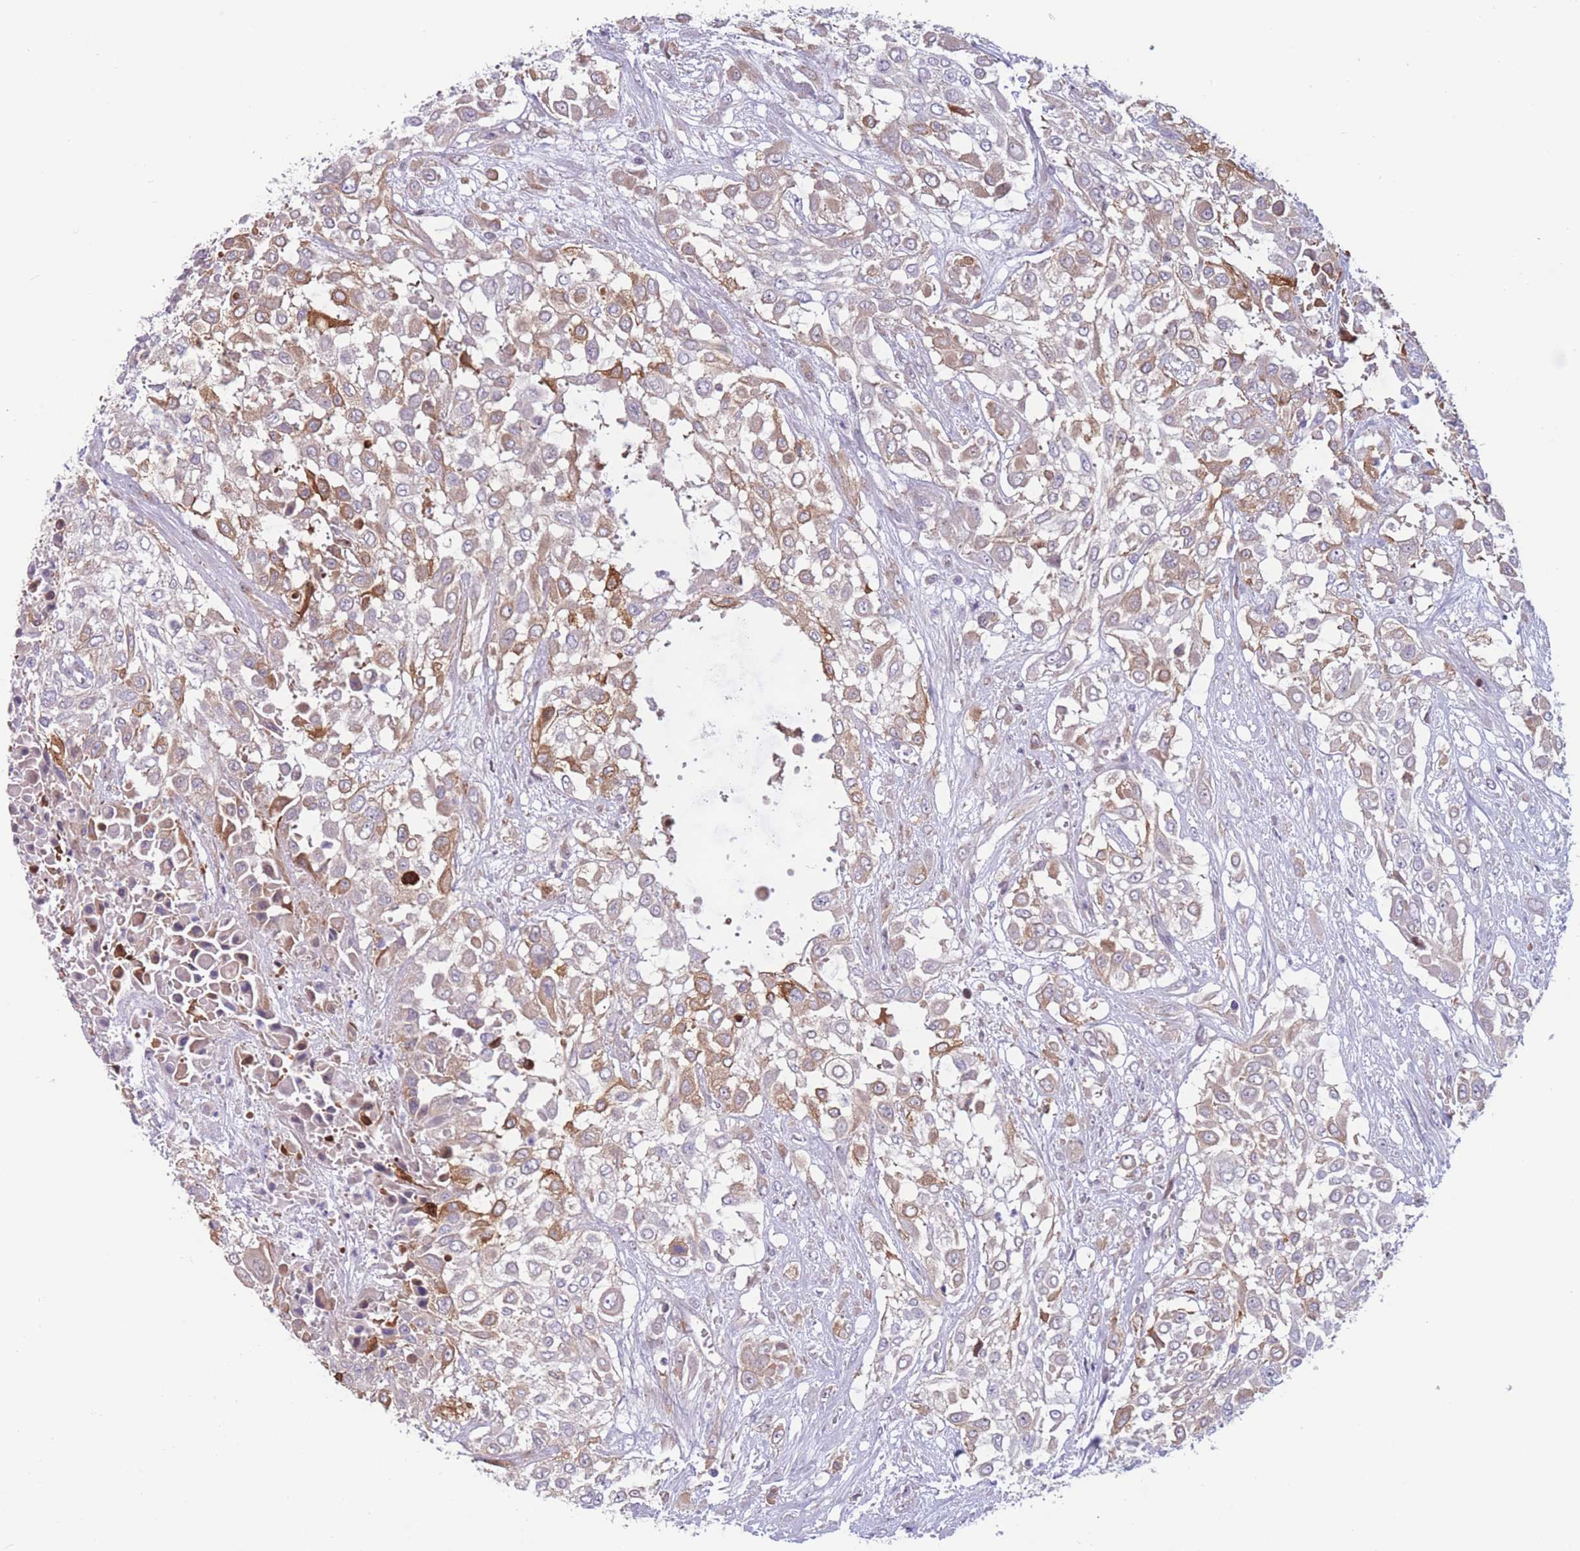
{"staining": {"intensity": "weak", "quantity": "<25%", "location": "cytoplasmic/membranous"}, "tissue": "urothelial cancer", "cell_type": "Tumor cells", "image_type": "cancer", "snomed": [{"axis": "morphology", "description": "Urothelial carcinoma, High grade"}, {"axis": "topography", "description": "Urinary bladder"}], "caption": "Tumor cells show no significant protein positivity in urothelial cancer.", "gene": "PDE4A", "patient": {"sex": "male", "age": 57}}